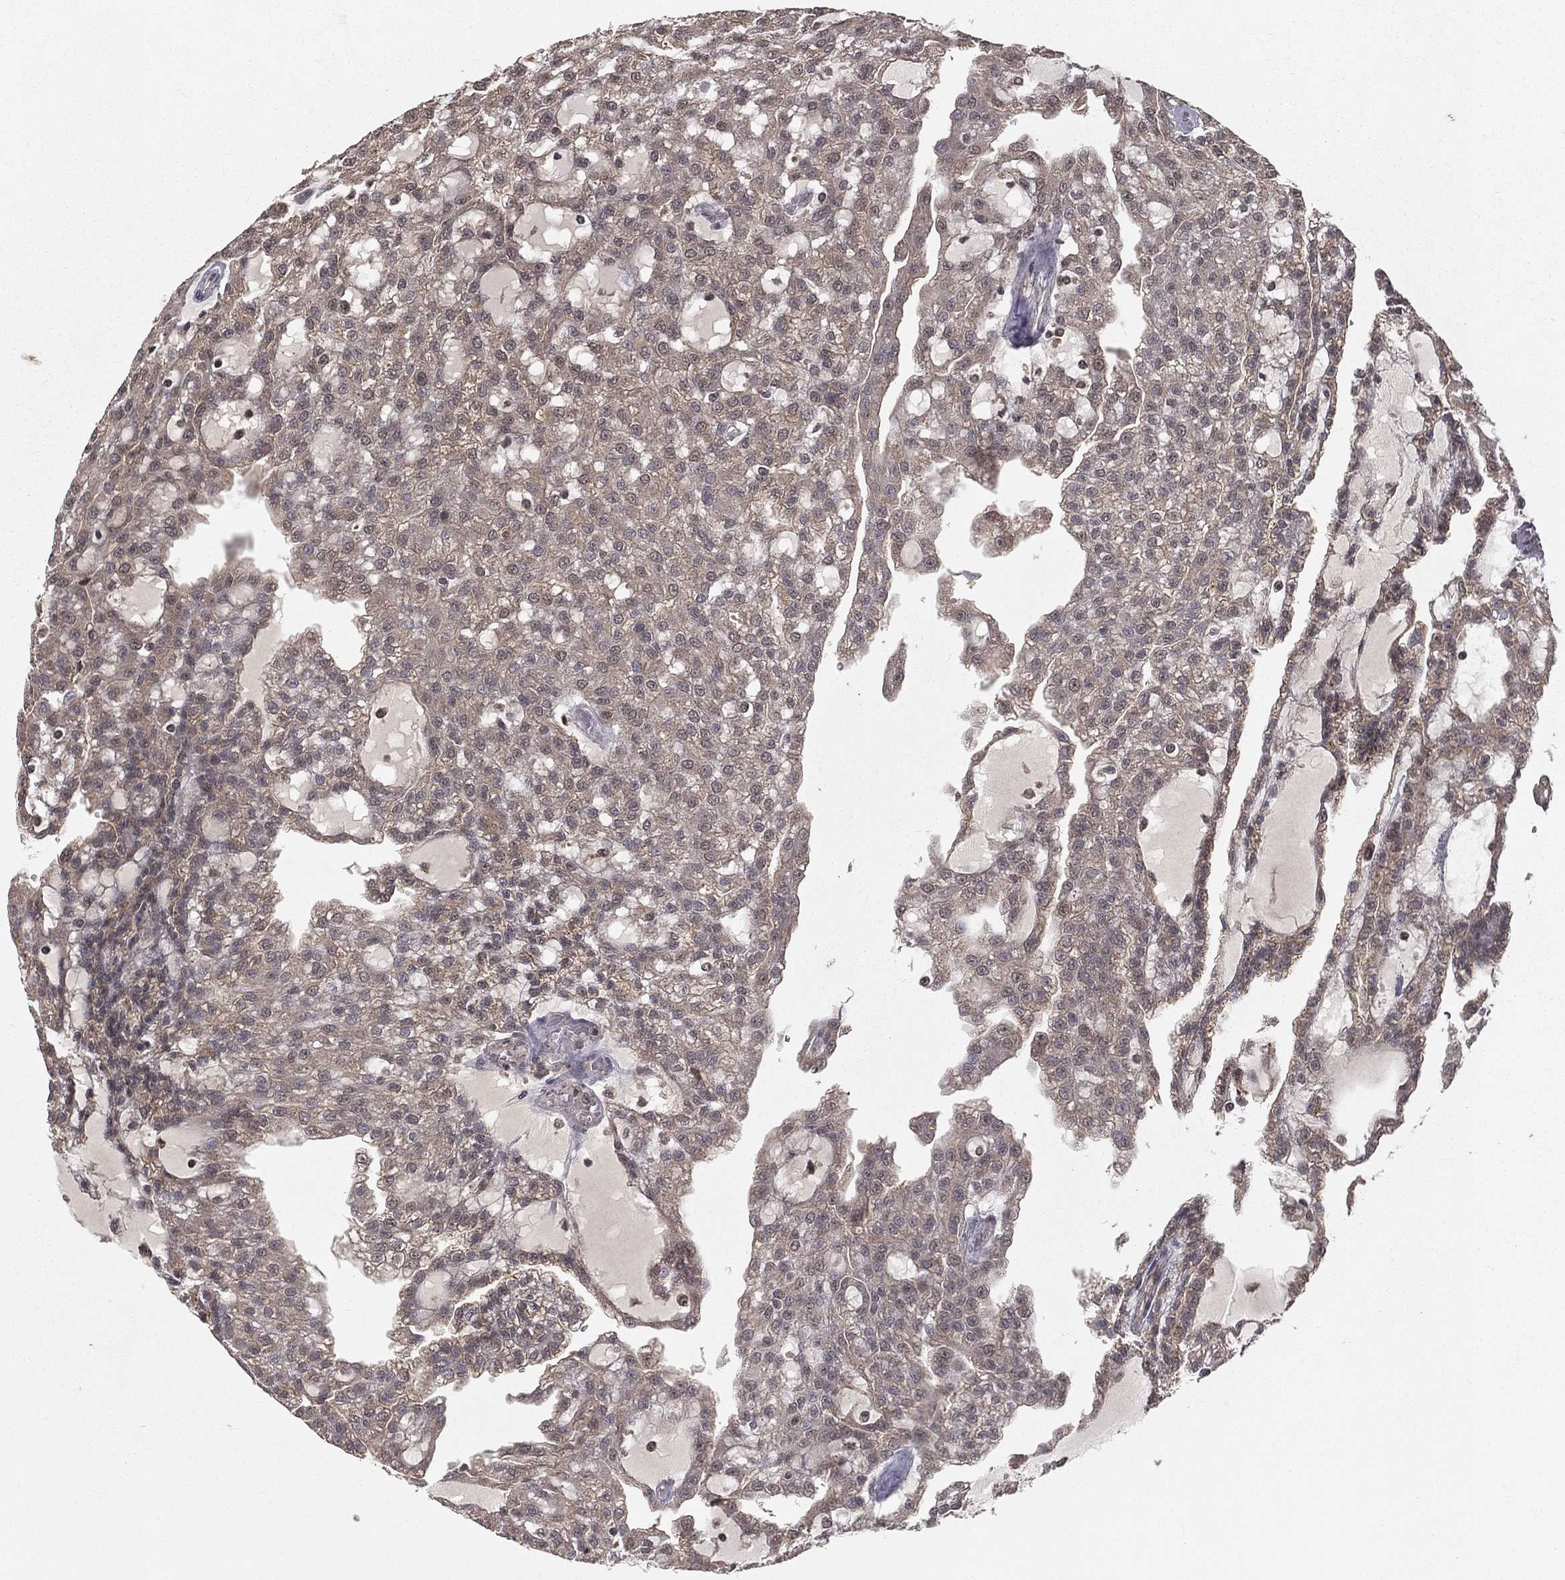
{"staining": {"intensity": "weak", "quantity": "<25%", "location": "cytoplasmic/membranous"}, "tissue": "renal cancer", "cell_type": "Tumor cells", "image_type": "cancer", "snomed": [{"axis": "morphology", "description": "Adenocarcinoma, NOS"}, {"axis": "topography", "description": "Kidney"}], "caption": "Immunohistochemistry (IHC) of renal cancer demonstrates no staining in tumor cells.", "gene": "ZDHHC15", "patient": {"sex": "male", "age": 63}}